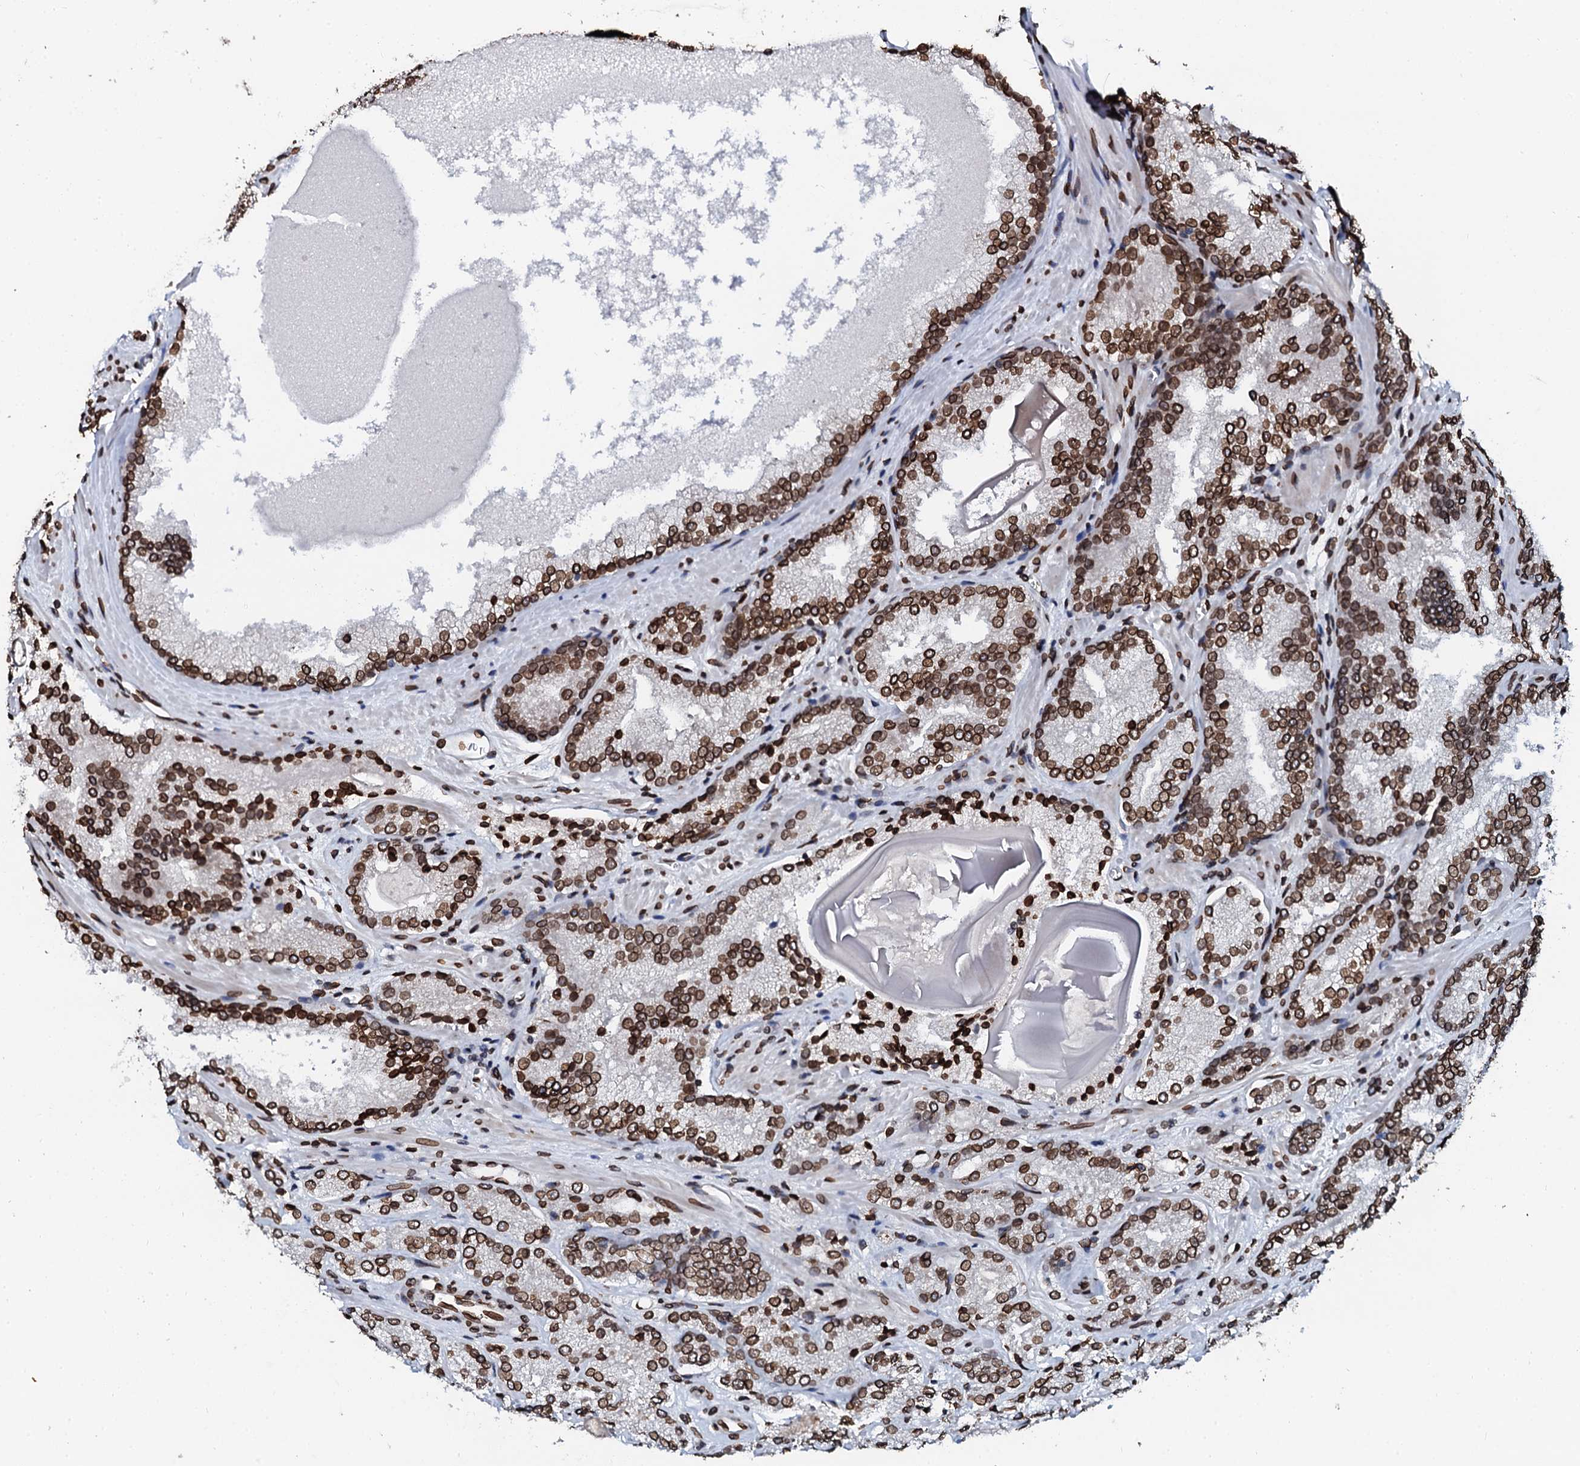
{"staining": {"intensity": "strong", "quantity": ">75%", "location": "cytoplasmic/membranous,nuclear"}, "tissue": "prostate cancer", "cell_type": "Tumor cells", "image_type": "cancer", "snomed": [{"axis": "morphology", "description": "Adenocarcinoma, Low grade"}, {"axis": "topography", "description": "Prostate"}], "caption": "Immunohistochemistry (DAB) staining of prostate cancer demonstrates strong cytoplasmic/membranous and nuclear protein positivity in about >75% of tumor cells.", "gene": "KATNAL2", "patient": {"sex": "male", "age": 74}}